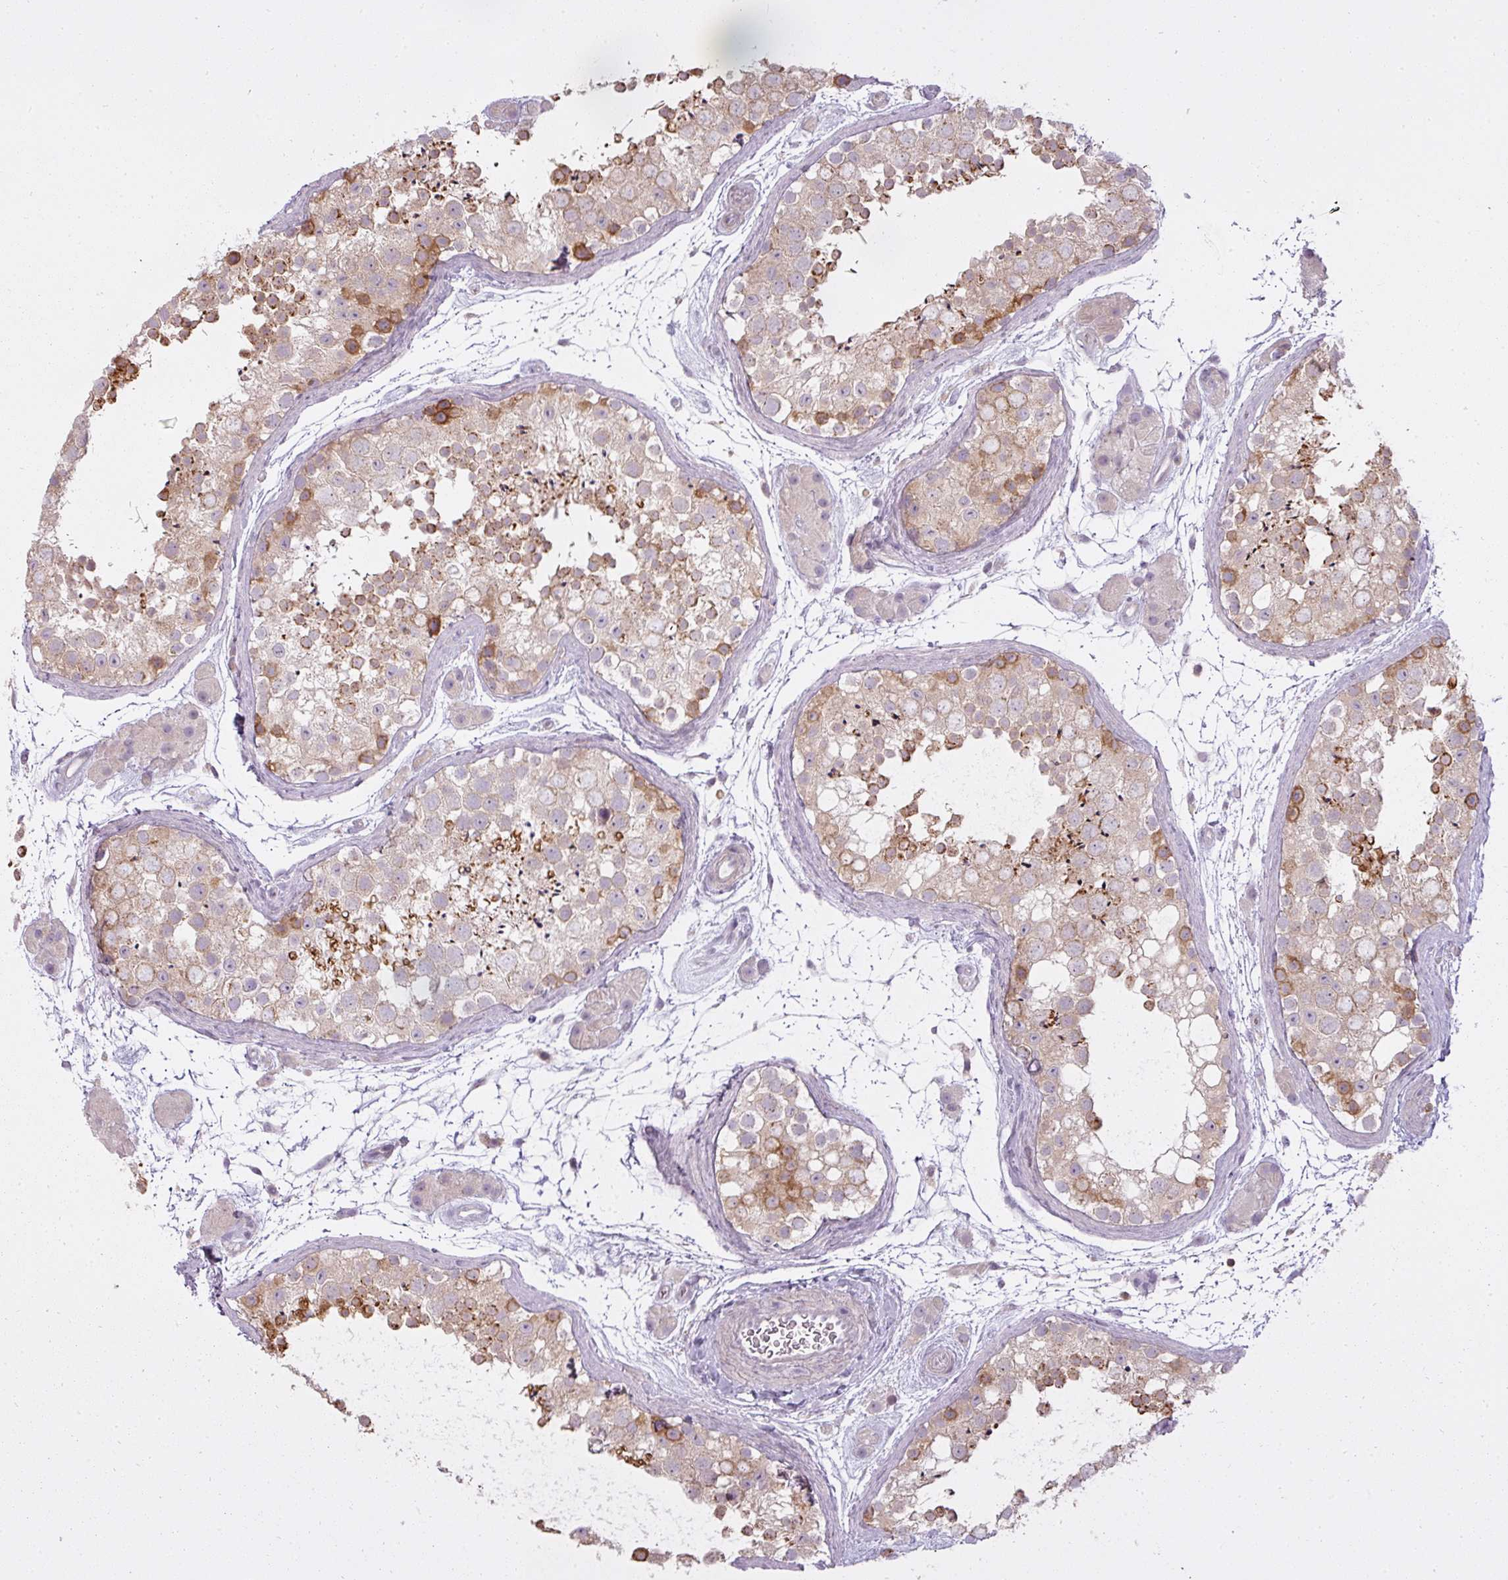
{"staining": {"intensity": "strong", "quantity": "25%-75%", "location": "cytoplasmic/membranous"}, "tissue": "testis", "cell_type": "Cells in seminiferous ducts", "image_type": "normal", "snomed": [{"axis": "morphology", "description": "Normal tissue, NOS"}, {"axis": "topography", "description": "Testis"}], "caption": "Brown immunohistochemical staining in unremarkable human testis reveals strong cytoplasmic/membranous positivity in about 25%-75% of cells in seminiferous ducts.", "gene": "STK4", "patient": {"sex": "male", "age": 41}}